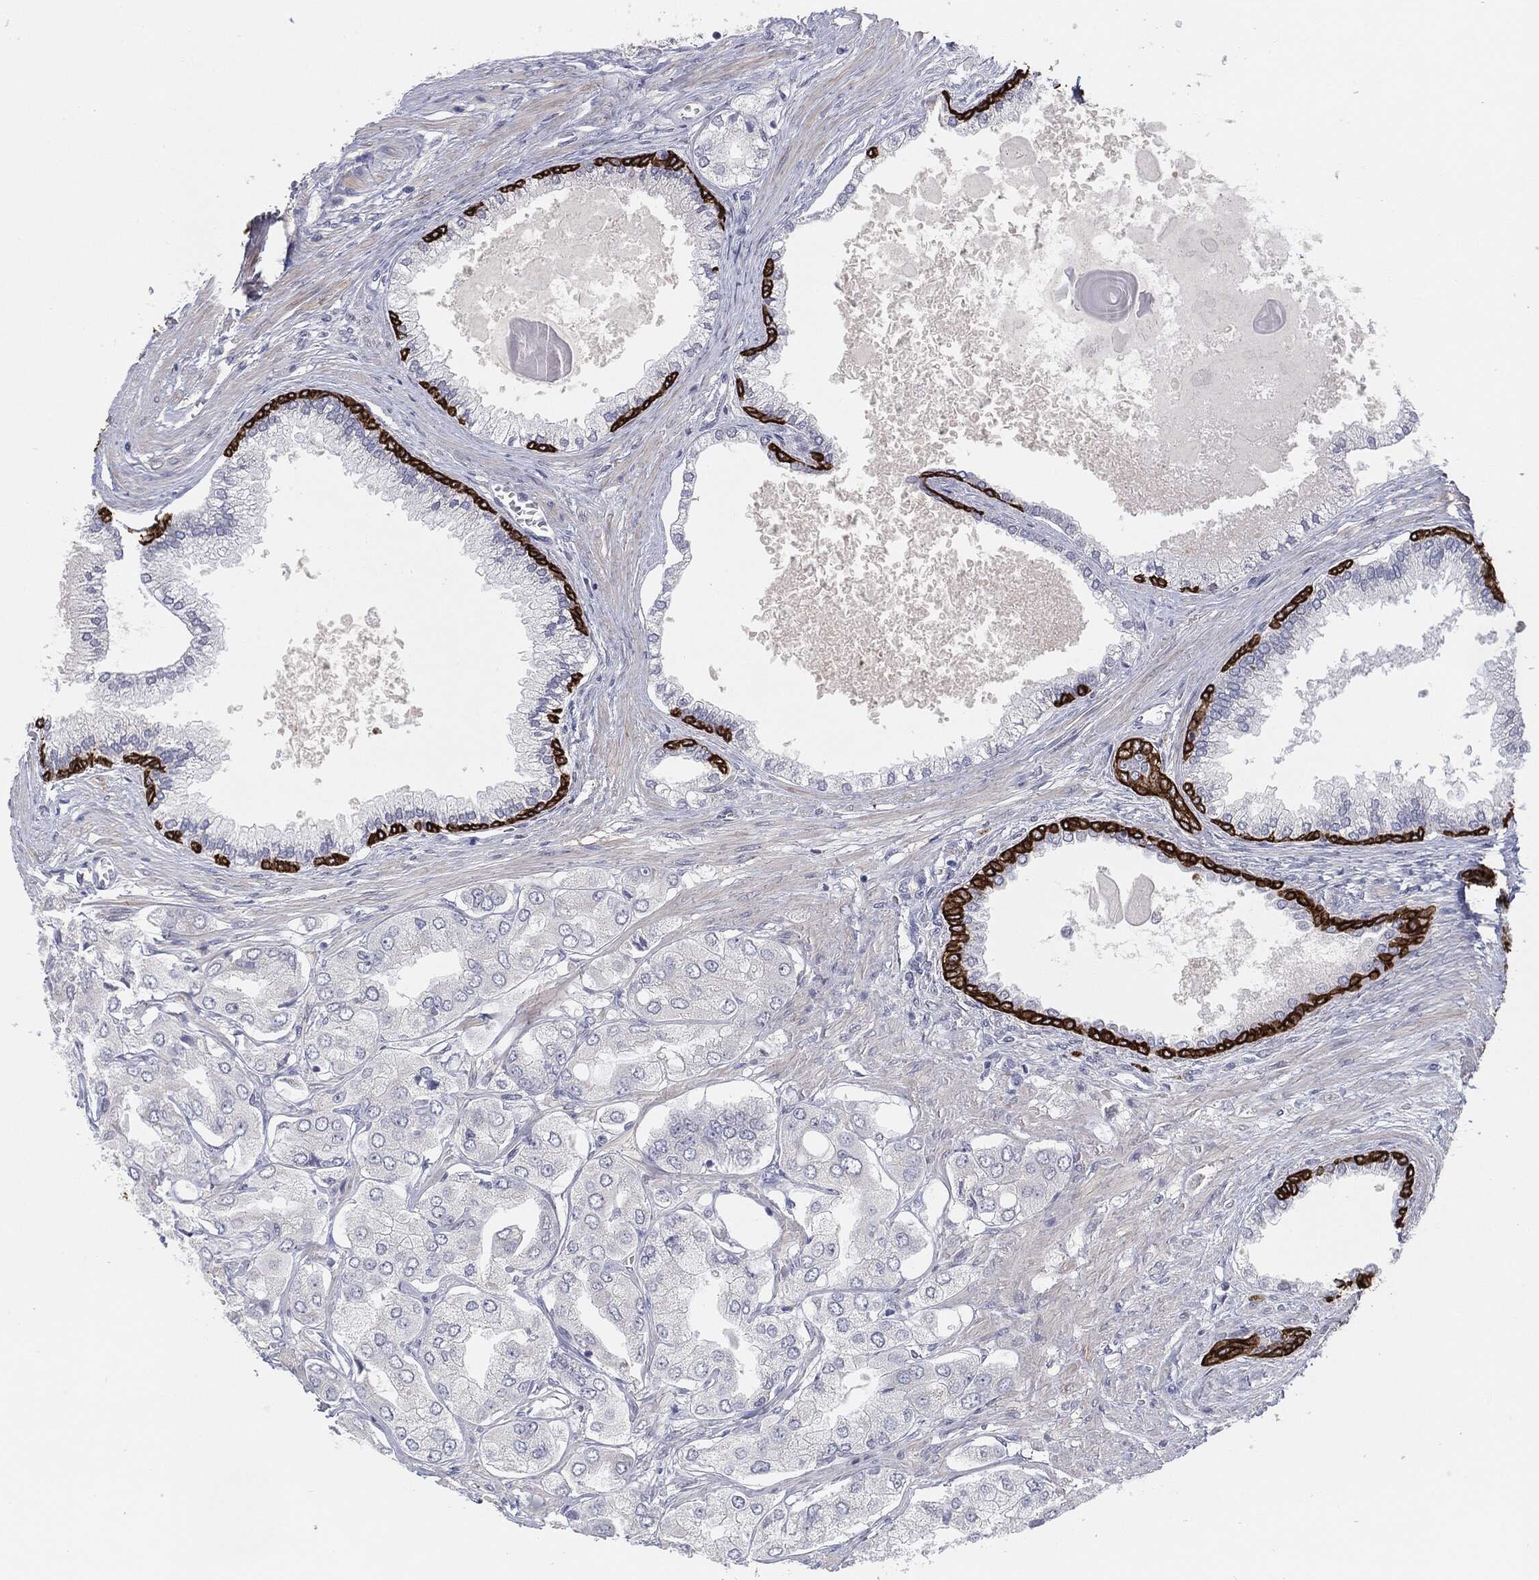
{"staining": {"intensity": "negative", "quantity": "none", "location": "none"}, "tissue": "prostate cancer", "cell_type": "Tumor cells", "image_type": "cancer", "snomed": [{"axis": "morphology", "description": "Adenocarcinoma, Low grade"}, {"axis": "topography", "description": "Prostate"}], "caption": "Immunohistochemical staining of human adenocarcinoma (low-grade) (prostate) demonstrates no significant expression in tumor cells.", "gene": "KRT5", "patient": {"sex": "male", "age": 69}}